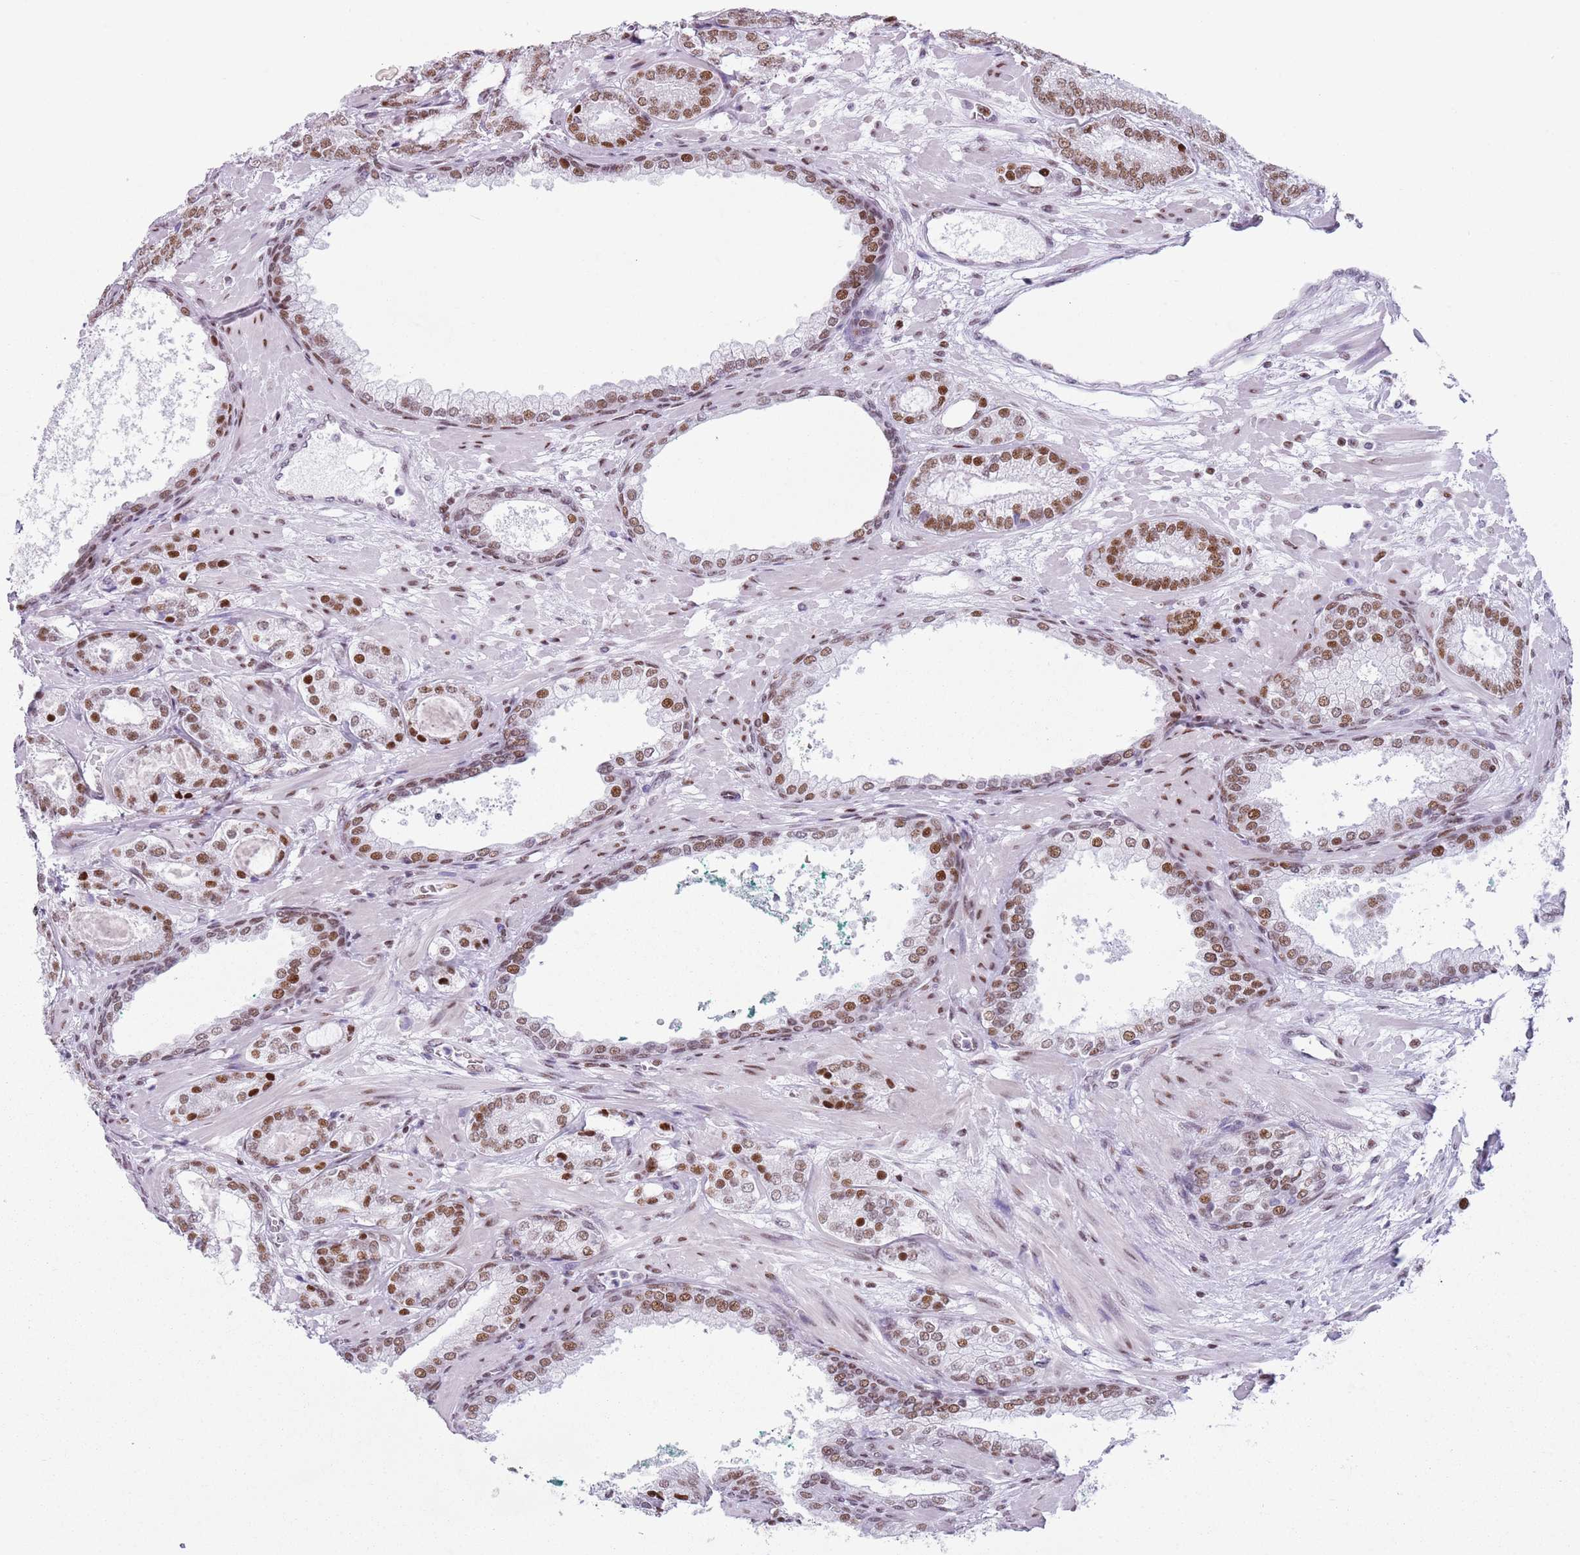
{"staining": {"intensity": "moderate", "quantity": ">75%", "location": "nuclear"}, "tissue": "prostate cancer", "cell_type": "Tumor cells", "image_type": "cancer", "snomed": [{"axis": "morphology", "description": "Adenocarcinoma, High grade"}, {"axis": "topography", "description": "Prostate"}], "caption": "Tumor cells demonstrate moderate nuclear expression in about >75% of cells in adenocarcinoma (high-grade) (prostate).", "gene": "FAM104B", "patient": {"sex": "male", "age": 60}}